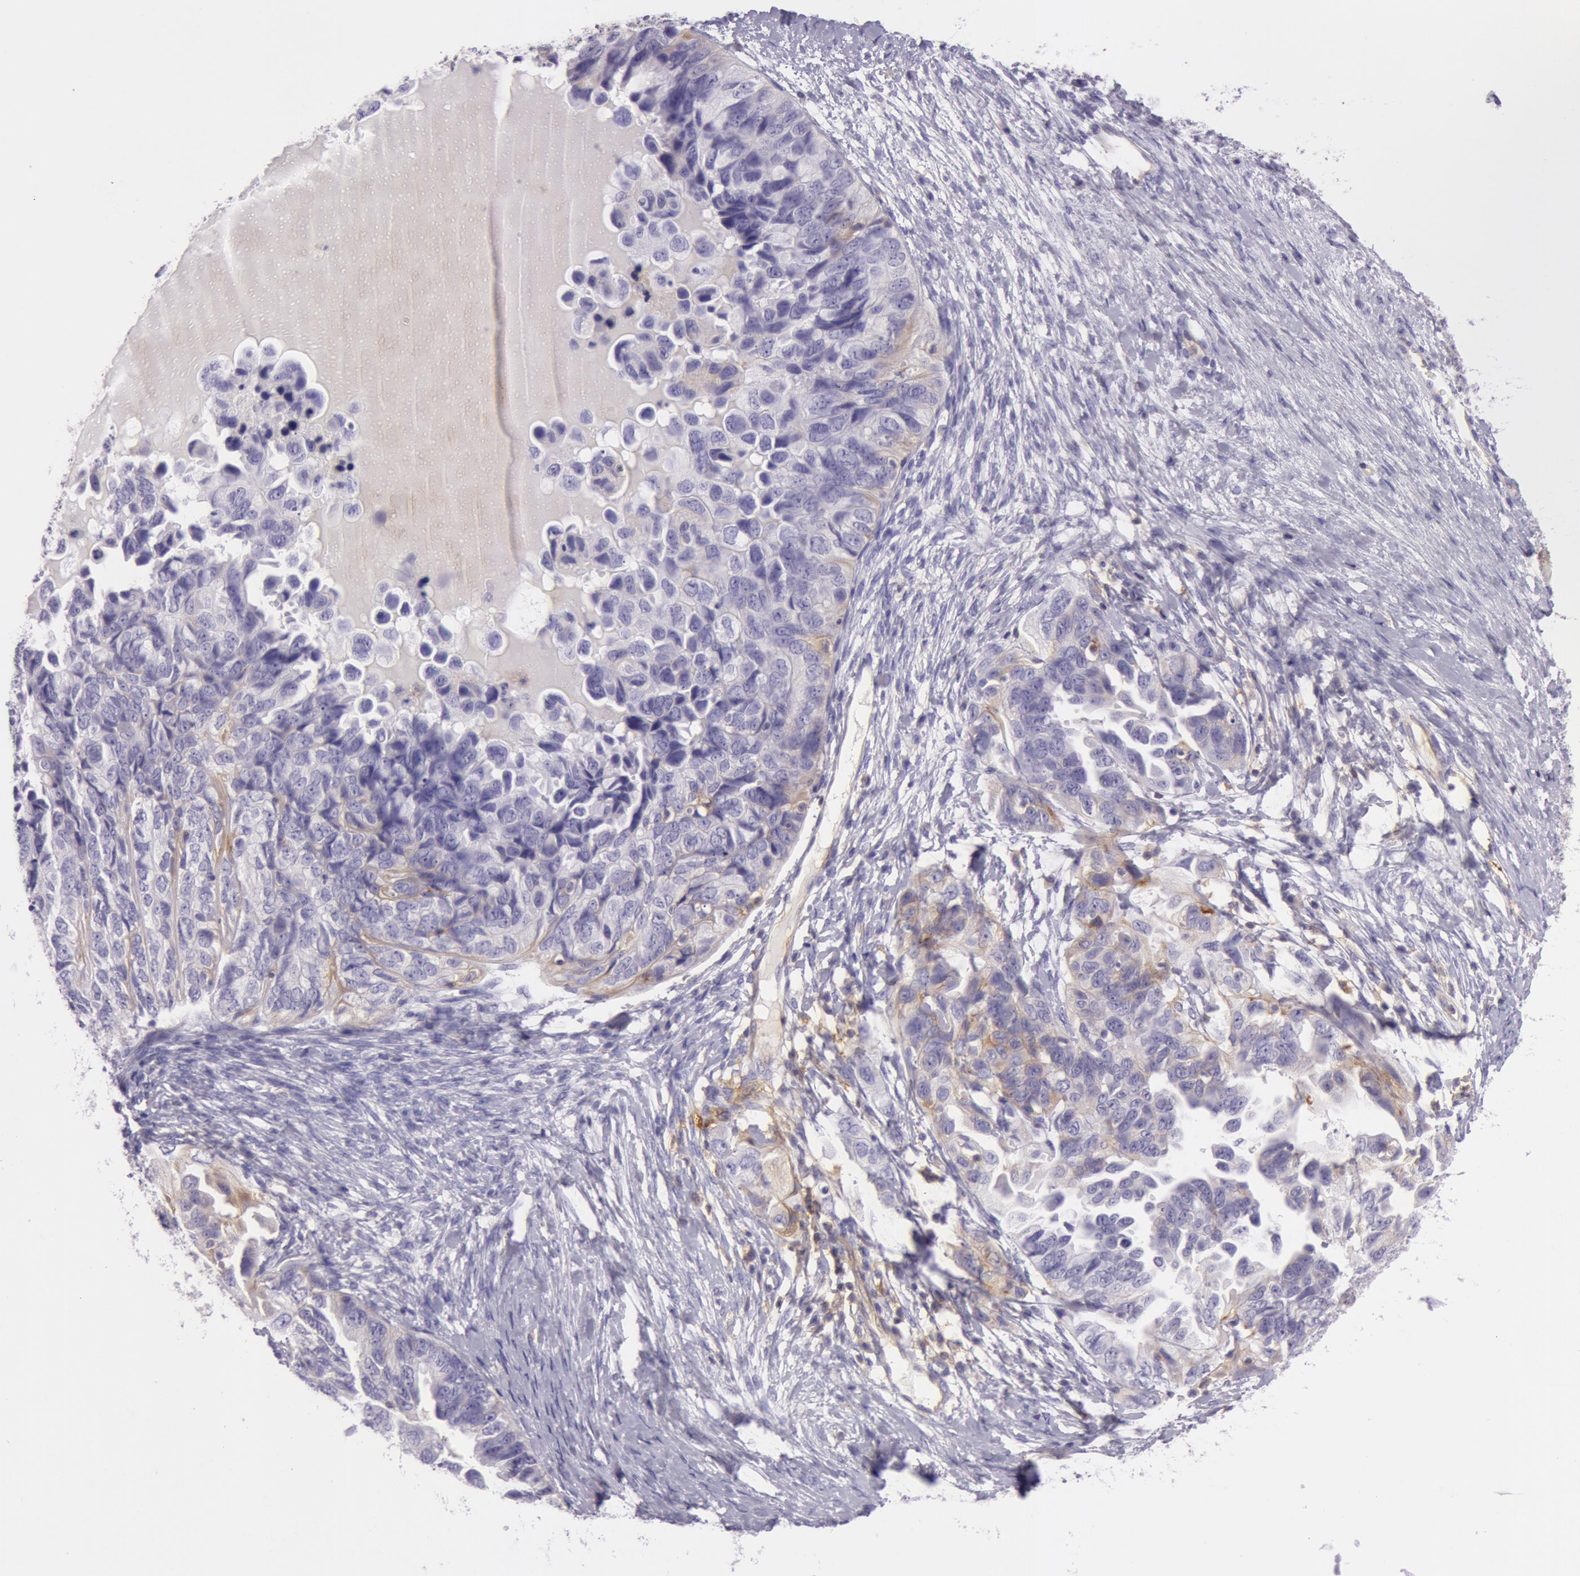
{"staining": {"intensity": "weak", "quantity": "<25%", "location": "cytoplasmic/membranous"}, "tissue": "ovarian cancer", "cell_type": "Tumor cells", "image_type": "cancer", "snomed": [{"axis": "morphology", "description": "Cystadenocarcinoma, serous, NOS"}, {"axis": "topography", "description": "Ovary"}], "caption": "Ovarian serous cystadenocarcinoma stained for a protein using IHC reveals no positivity tumor cells.", "gene": "LY75", "patient": {"sex": "female", "age": 82}}